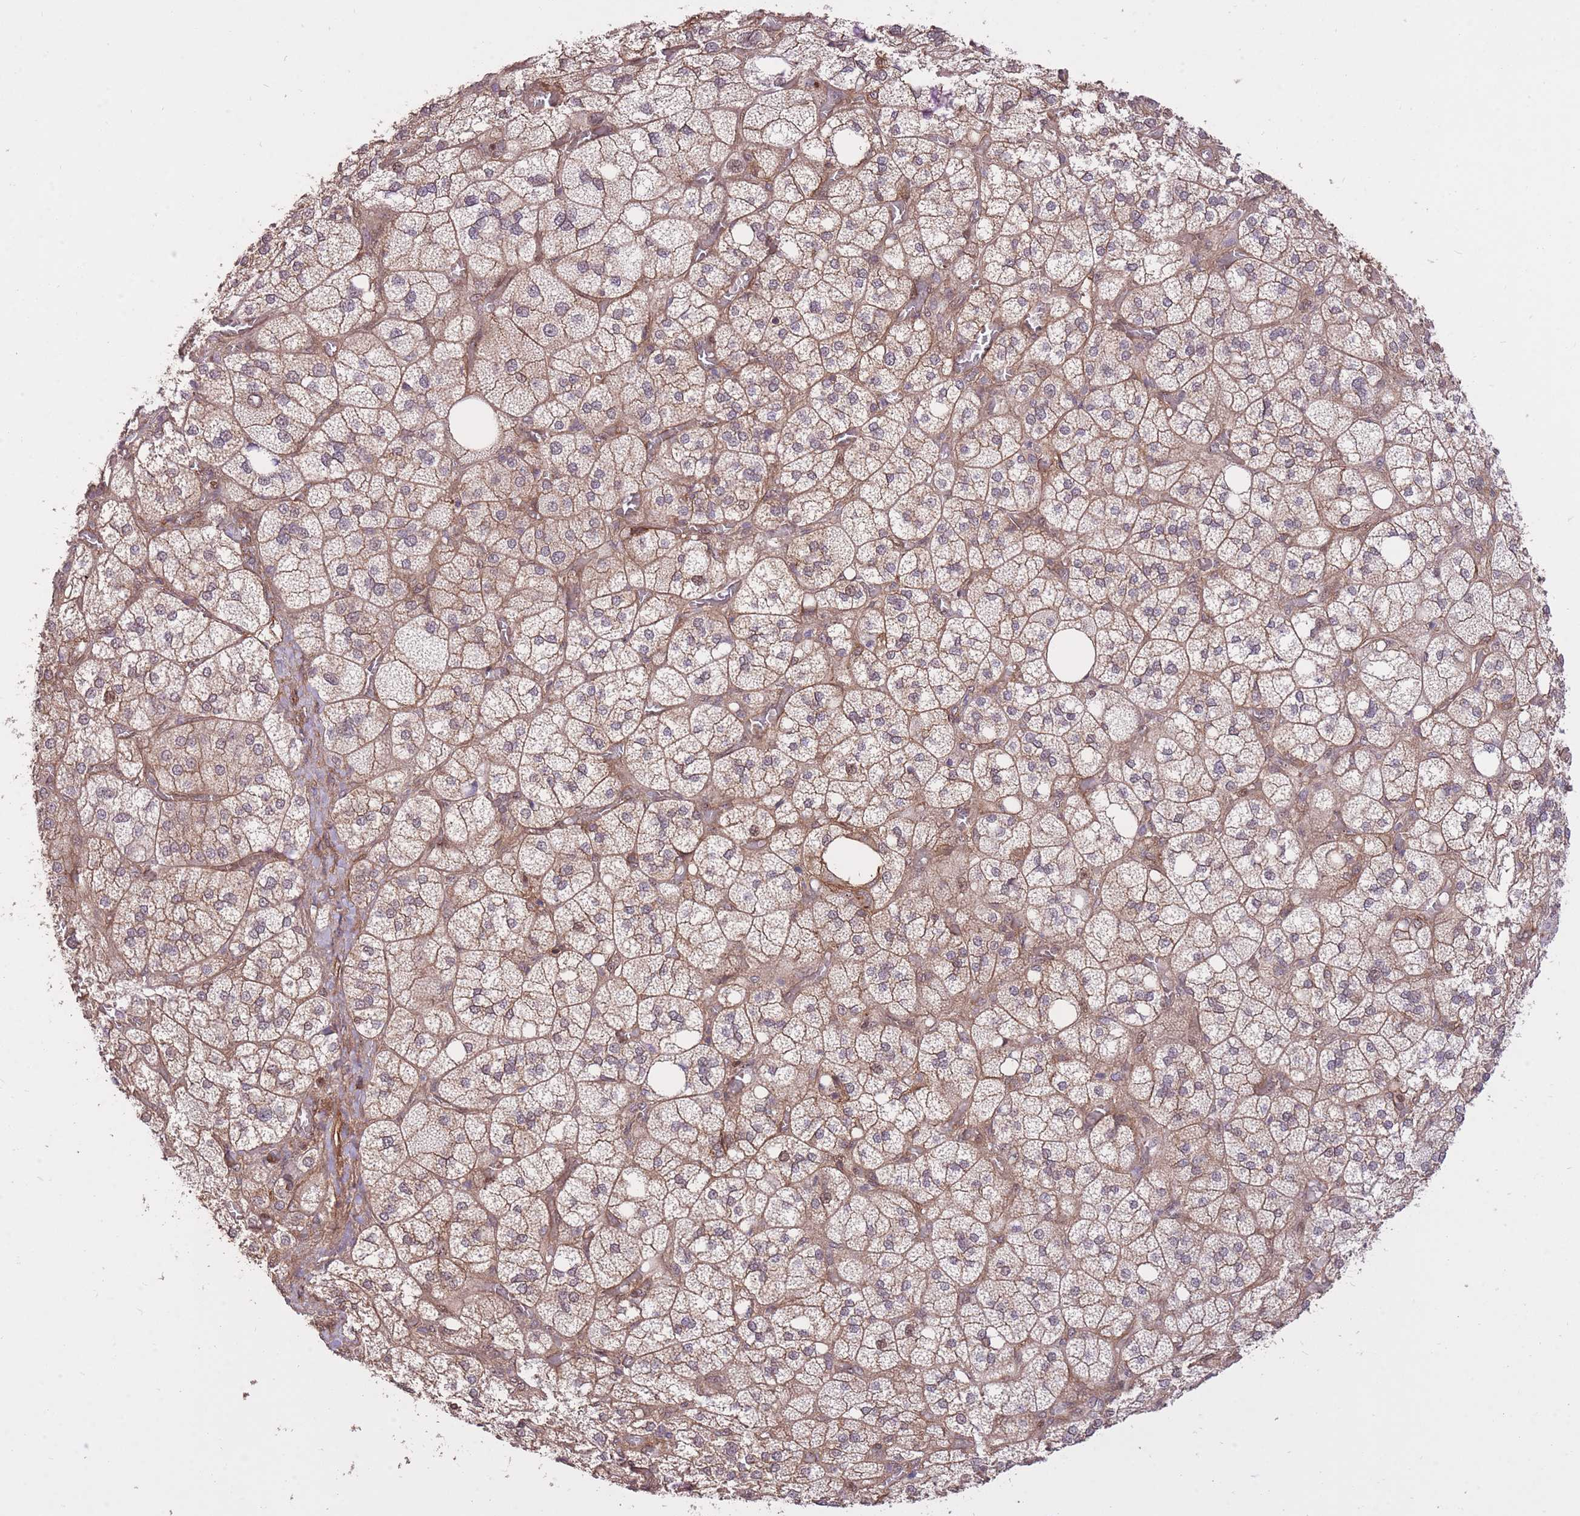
{"staining": {"intensity": "strong", "quantity": "25%-75%", "location": "cytoplasmic/membranous"}, "tissue": "adrenal gland", "cell_type": "Glandular cells", "image_type": "normal", "snomed": [{"axis": "morphology", "description": "Normal tissue, NOS"}, {"axis": "topography", "description": "Adrenal gland"}], "caption": "Benign adrenal gland displays strong cytoplasmic/membranous positivity in about 25%-75% of glandular cells, visualized by immunohistochemistry.", "gene": "PLD1", "patient": {"sex": "male", "age": 61}}